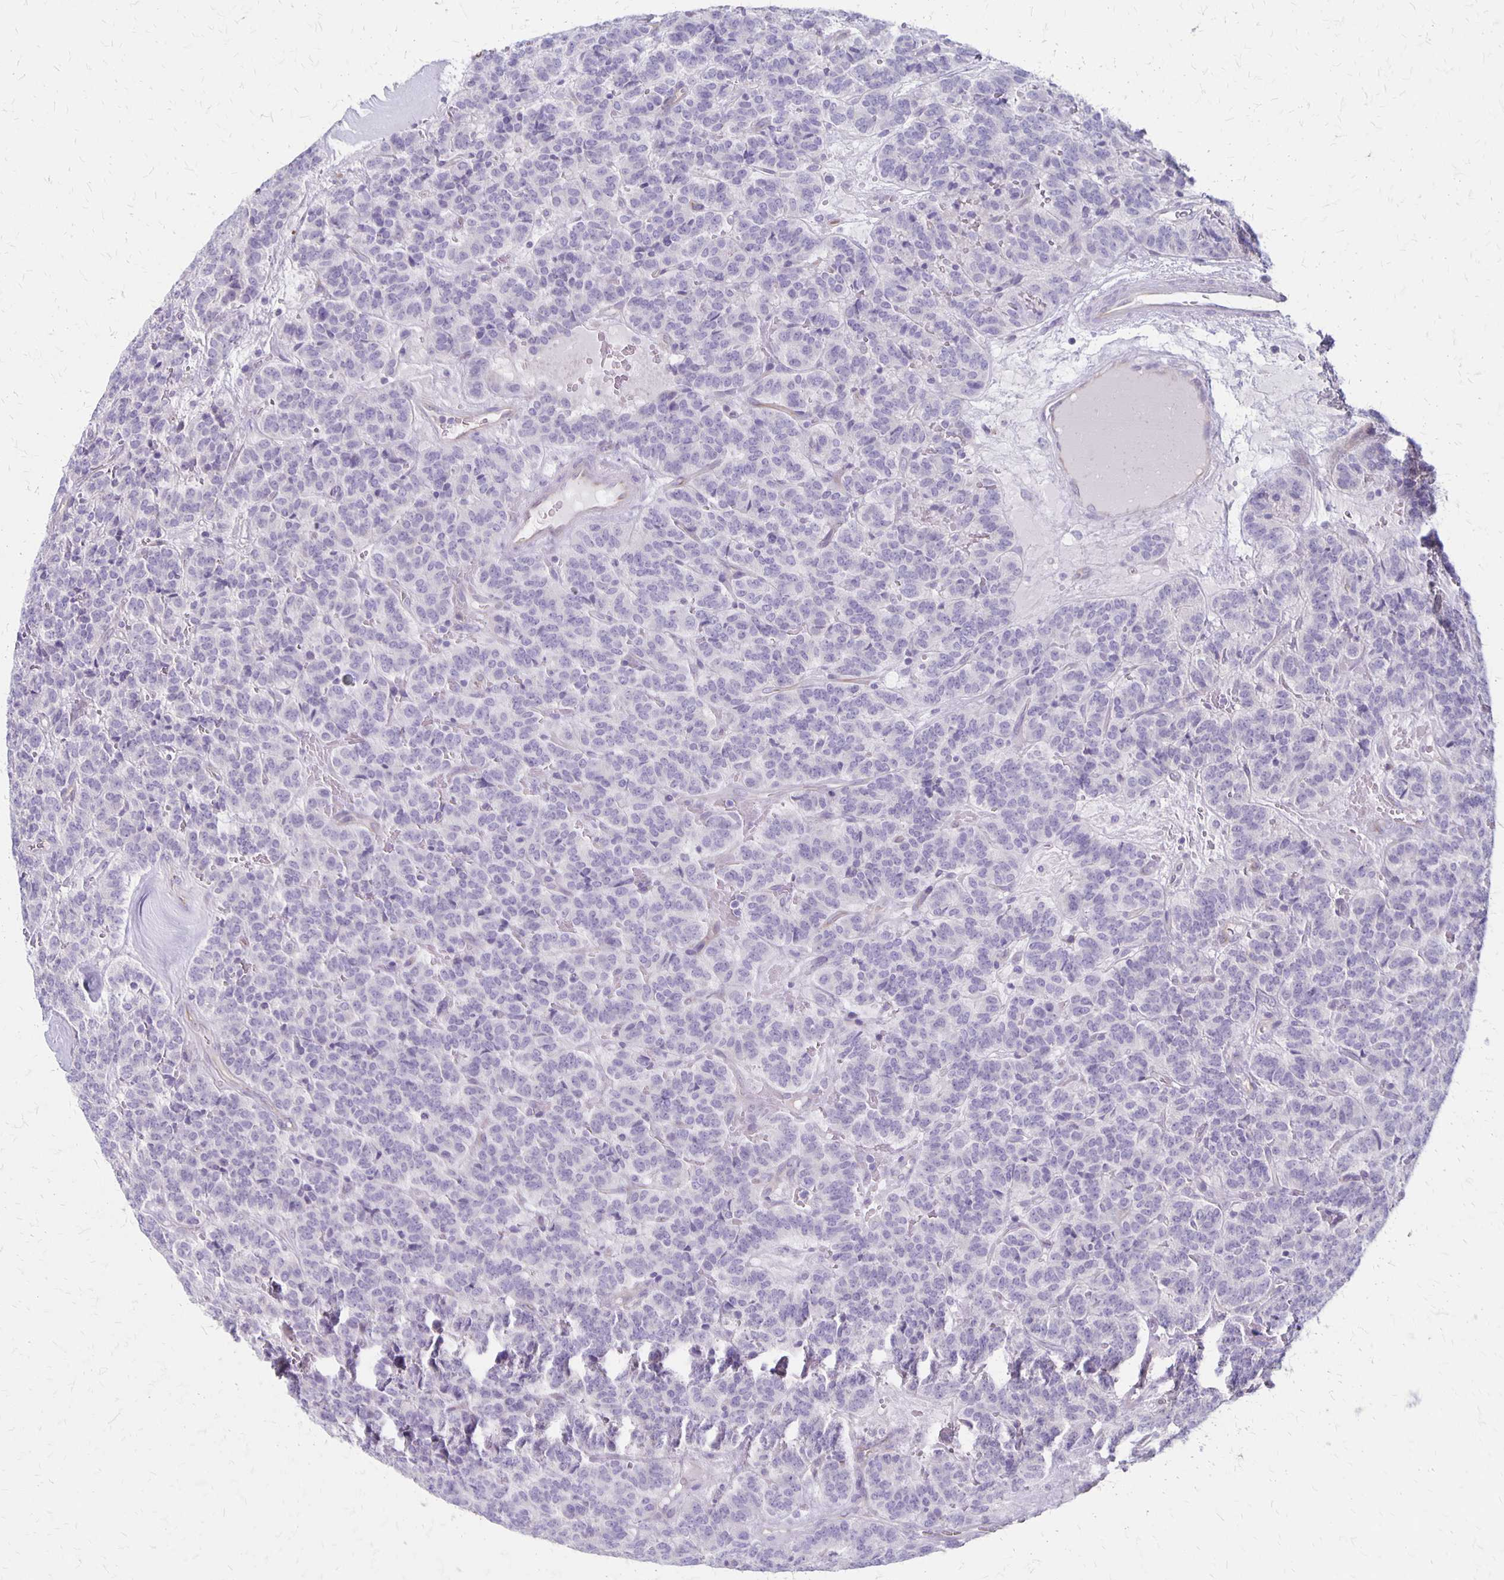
{"staining": {"intensity": "negative", "quantity": "none", "location": "none"}, "tissue": "carcinoid", "cell_type": "Tumor cells", "image_type": "cancer", "snomed": [{"axis": "morphology", "description": "Carcinoid, malignant, NOS"}, {"axis": "topography", "description": "Pancreas"}], "caption": "Carcinoid was stained to show a protein in brown. There is no significant positivity in tumor cells.", "gene": "HOMER1", "patient": {"sex": "male", "age": 36}}